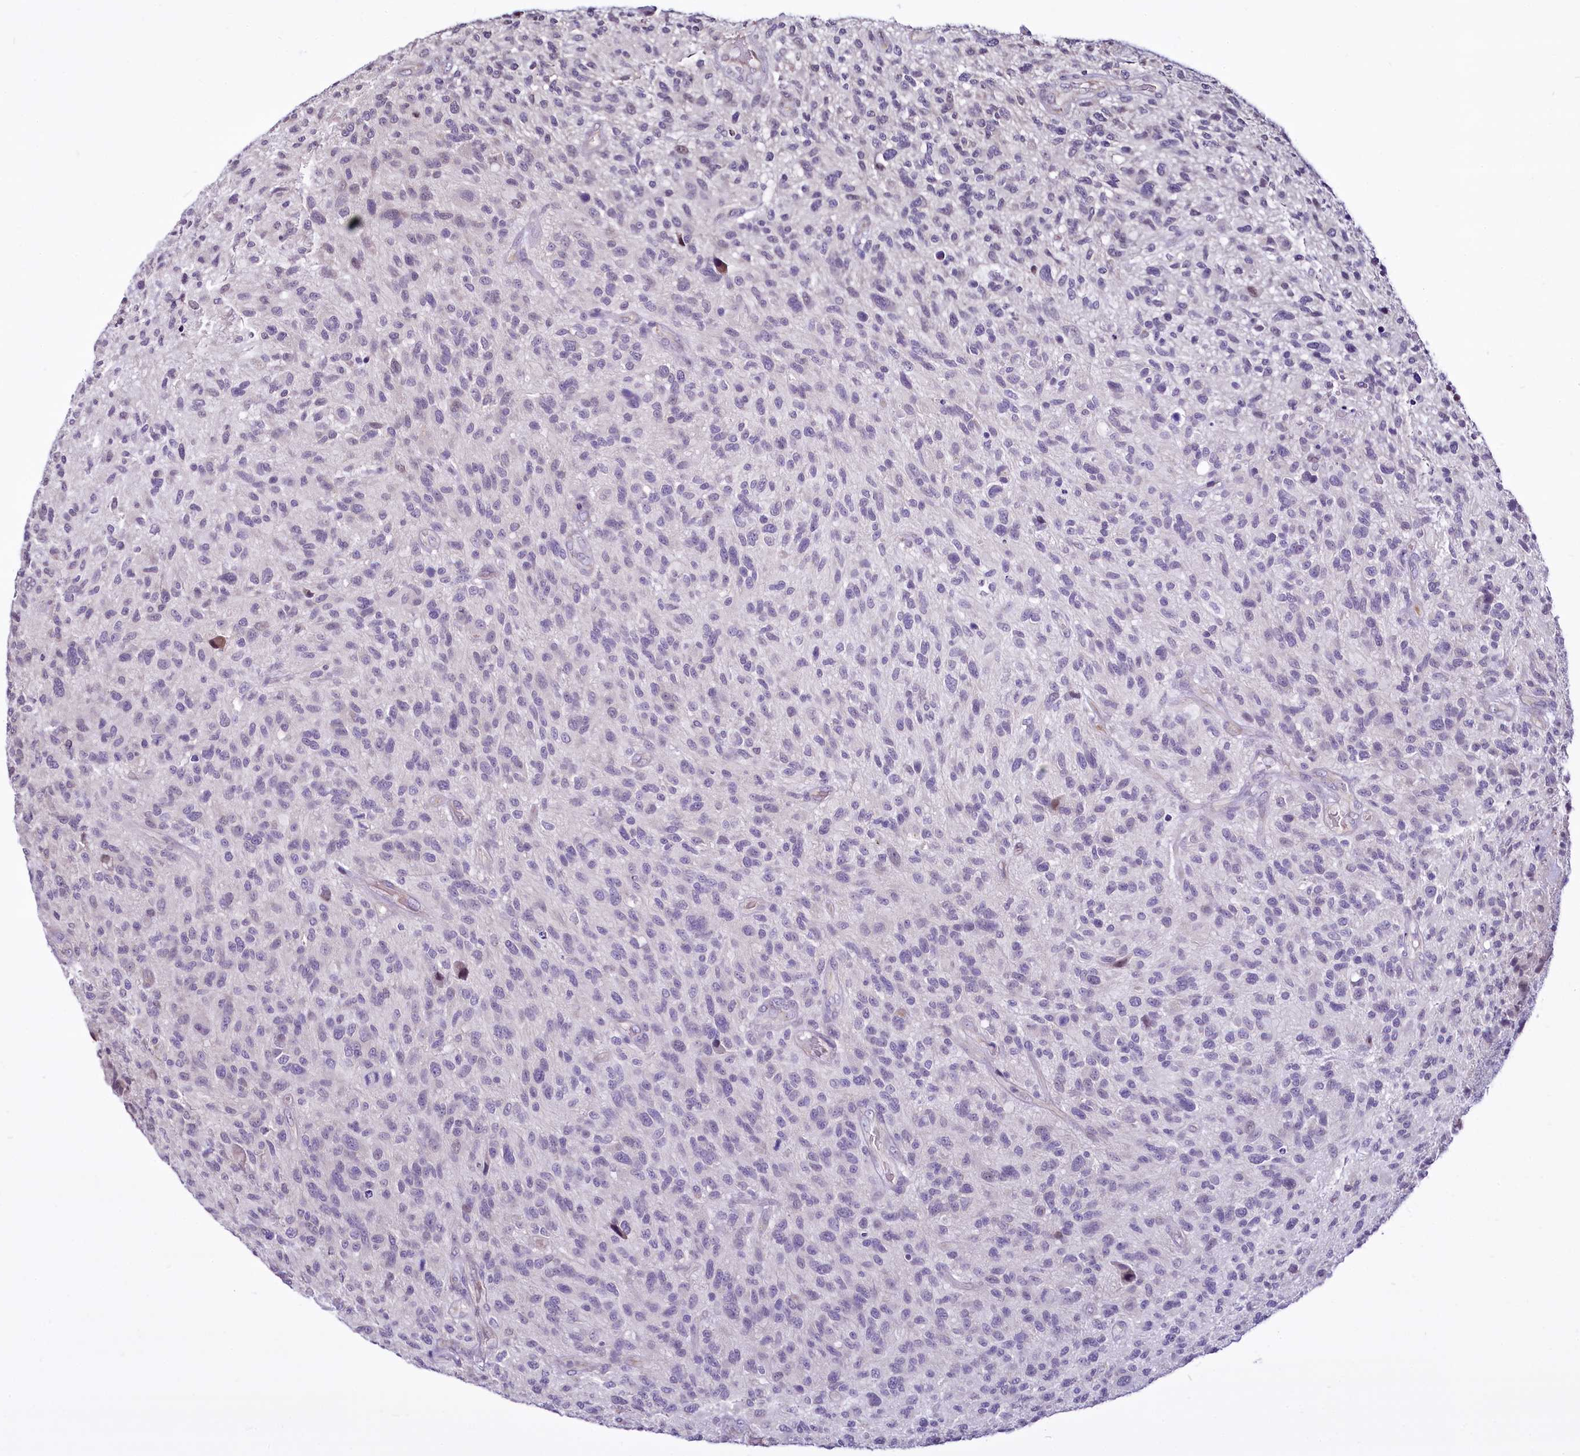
{"staining": {"intensity": "negative", "quantity": "none", "location": "none"}, "tissue": "glioma", "cell_type": "Tumor cells", "image_type": "cancer", "snomed": [{"axis": "morphology", "description": "Glioma, malignant, High grade"}, {"axis": "topography", "description": "Brain"}], "caption": "IHC histopathology image of neoplastic tissue: malignant high-grade glioma stained with DAB (3,3'-diaminobenzidine) shows no significant protein positivity in tumor cells.", "gene": "BANK1", "patient": {"sex": "male", "age": 47}}